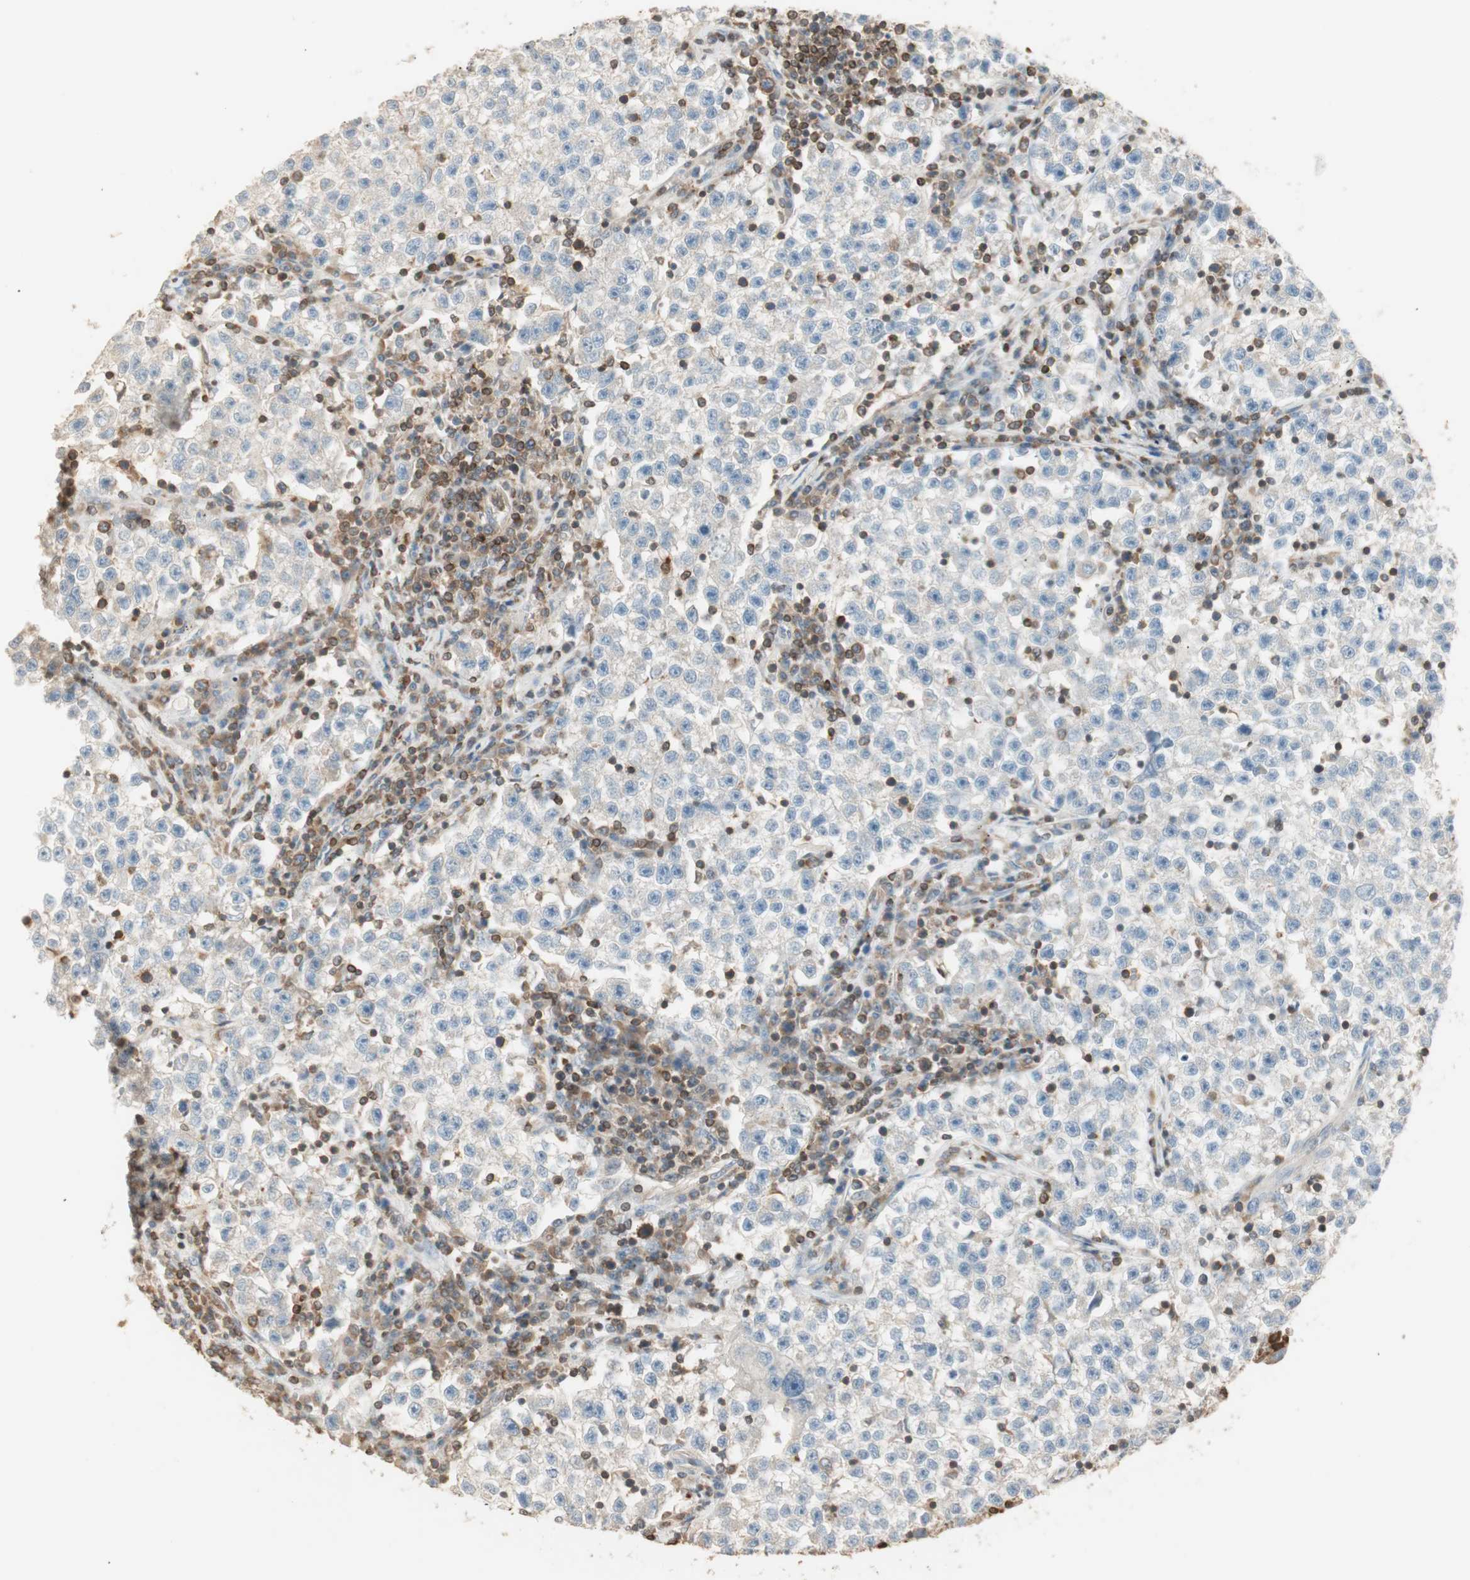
{"staining": {"intensity": "negative", "quantity": "none", "location": "none"}, "tissue": "testis cancer", "cell_type": "Tumor cells", "image_type": "cancer", "snomed": [{"axis": "morphology", "description": "Seminoma, NOS"}, {"axis": "topography", "description": "Testis"}], "caption": "IHC micrograph of human testis cancer stained for a protein (brown), which exhibits no positivity in tumor cells.", "gene": "CRLF3", "patient": {"sex": "male", "age": 22}}